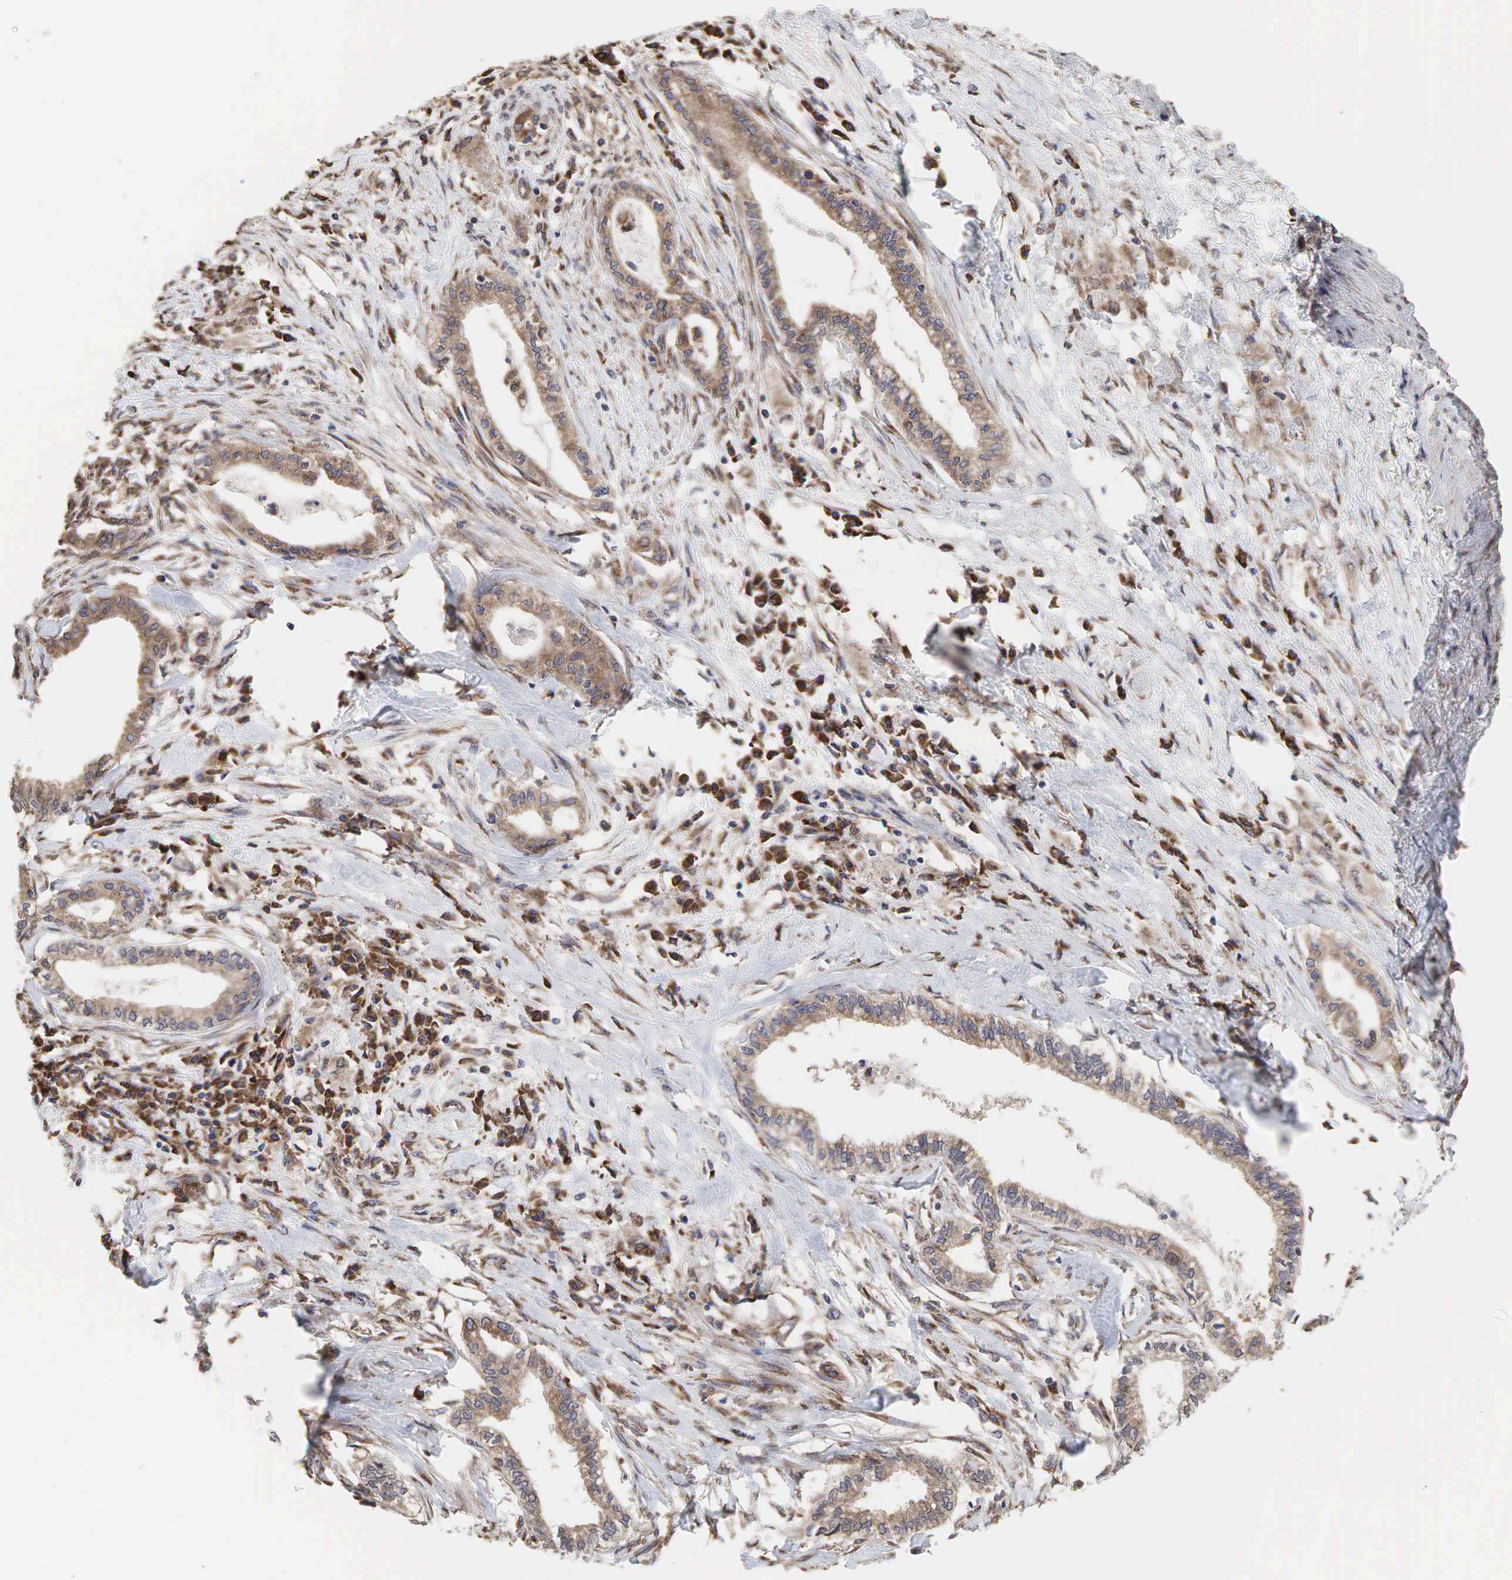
{"staining": {"intensity": "weak", "quantity": ">75%", "location": "cytoplasmic/membranous"}, "tissue": "pancreatic cancer", "cell_type": "Tumor cells", "image_type": "cancer", "snomed": [{"axis": "morphology", "description": "Adenocarcinoma, NOS"}, {"axis": "topography", "description": "Pancreas"}], "caption": "Human pancreatic adenocarcinoma stained with a protein marker shows weak staining in tumor cells.", "gene": "PABPC5", "patient": {"sex": "female", "age": 64}}